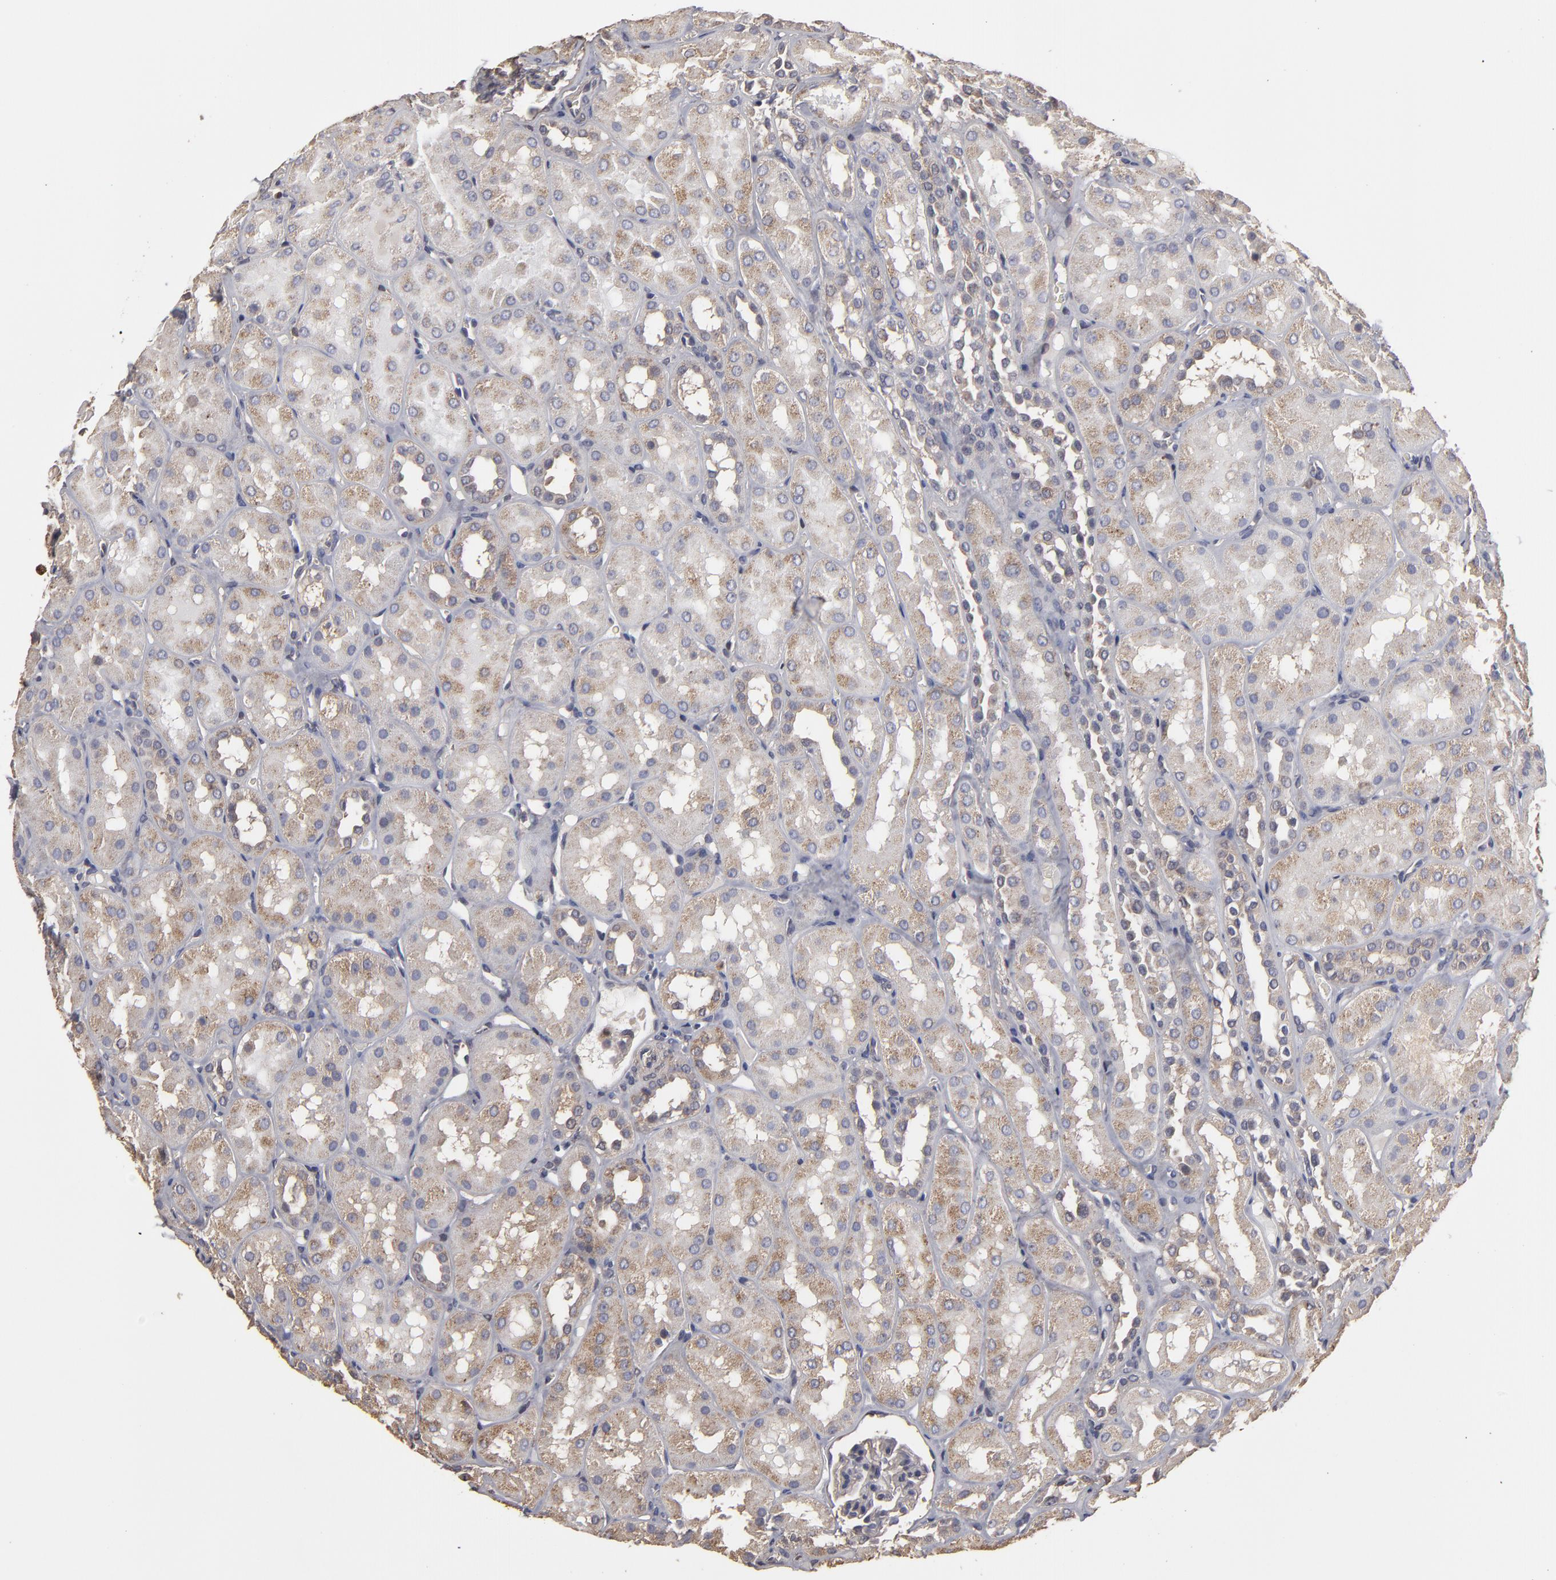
{"staining": {"intensity": "weak", "quantity": "<25%", "location": "cytoplasmic/membranous"}, "tissue": "kidney", "cell_type": "Cells in glomeruli", "image_type": "normal", "snomed": [{"axis": "morphology", "description": "Normal tissue, NOS"}, {"axis": "topography", "description": "Kidney"}], "caption": "IHC image of normal kidney: human kidney stained with DAB shows no significant protein expression in cells in glomeruli. (Stains: DAB immunohistochemistry with hematoxylin counter stain, Microscopy: brightfield microscopy at high magnification).", "gene": "RO60", "patient": {"sex": "male", "age": 16}}